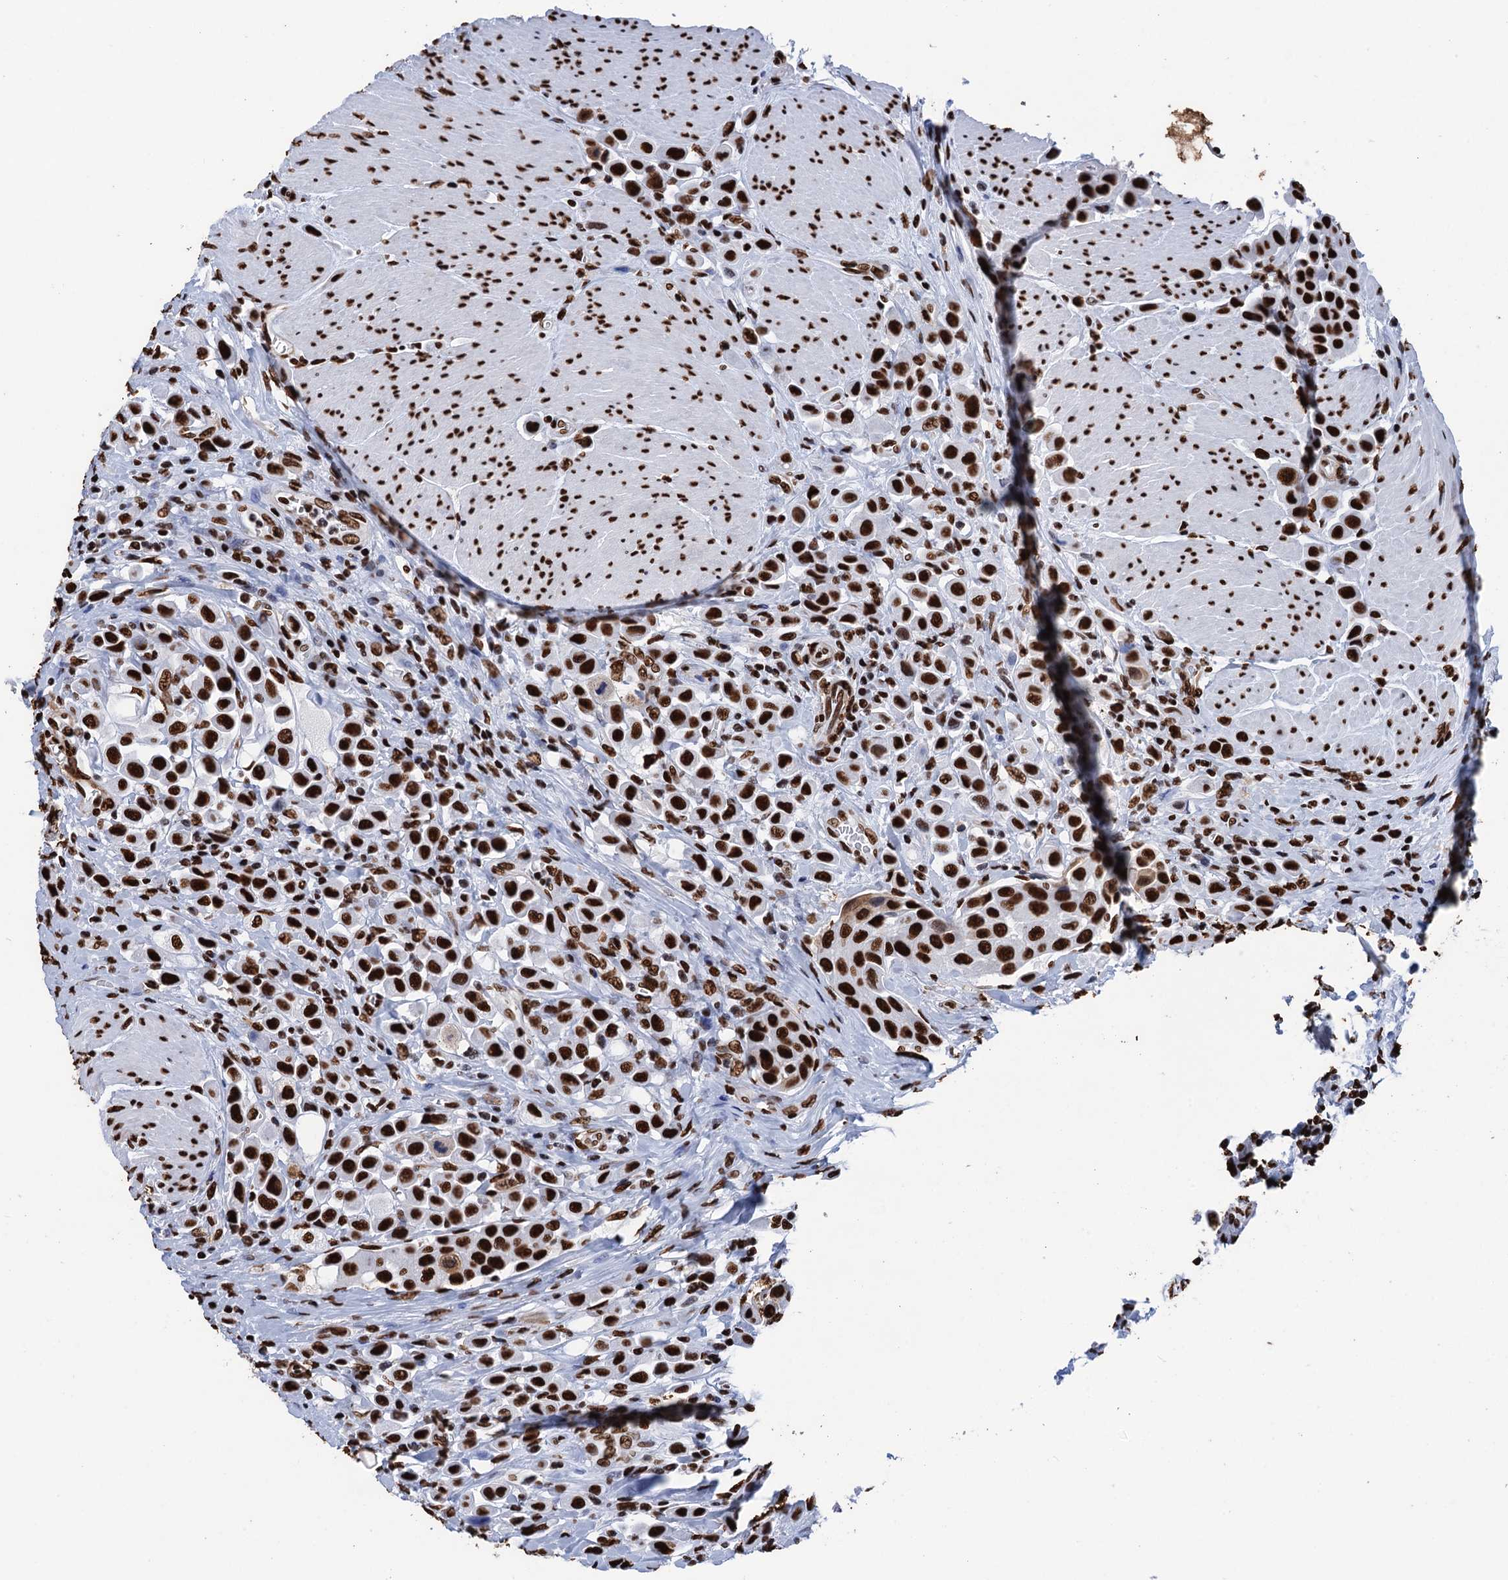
{"staining": {"intensity": "strong", "quantity": ">75%", "location": "nuclear"}, "tissue": "urothelial cancer", "cell_type": "Tumor cells", "image_type": "cancer", "snomed": [{"axis": "morphology", "description": "Urothelial carcinoma, High grade"}, {"axis": "topography", "description": "Urinary bladder"}], "caption": "Immunohistochemistry of urothelial cancer demonstrates high levels of strong nuclear expression in about >75% of tumor cells.", "gene": "UBA2", "patient": {"sex": "male", "age": 50}}